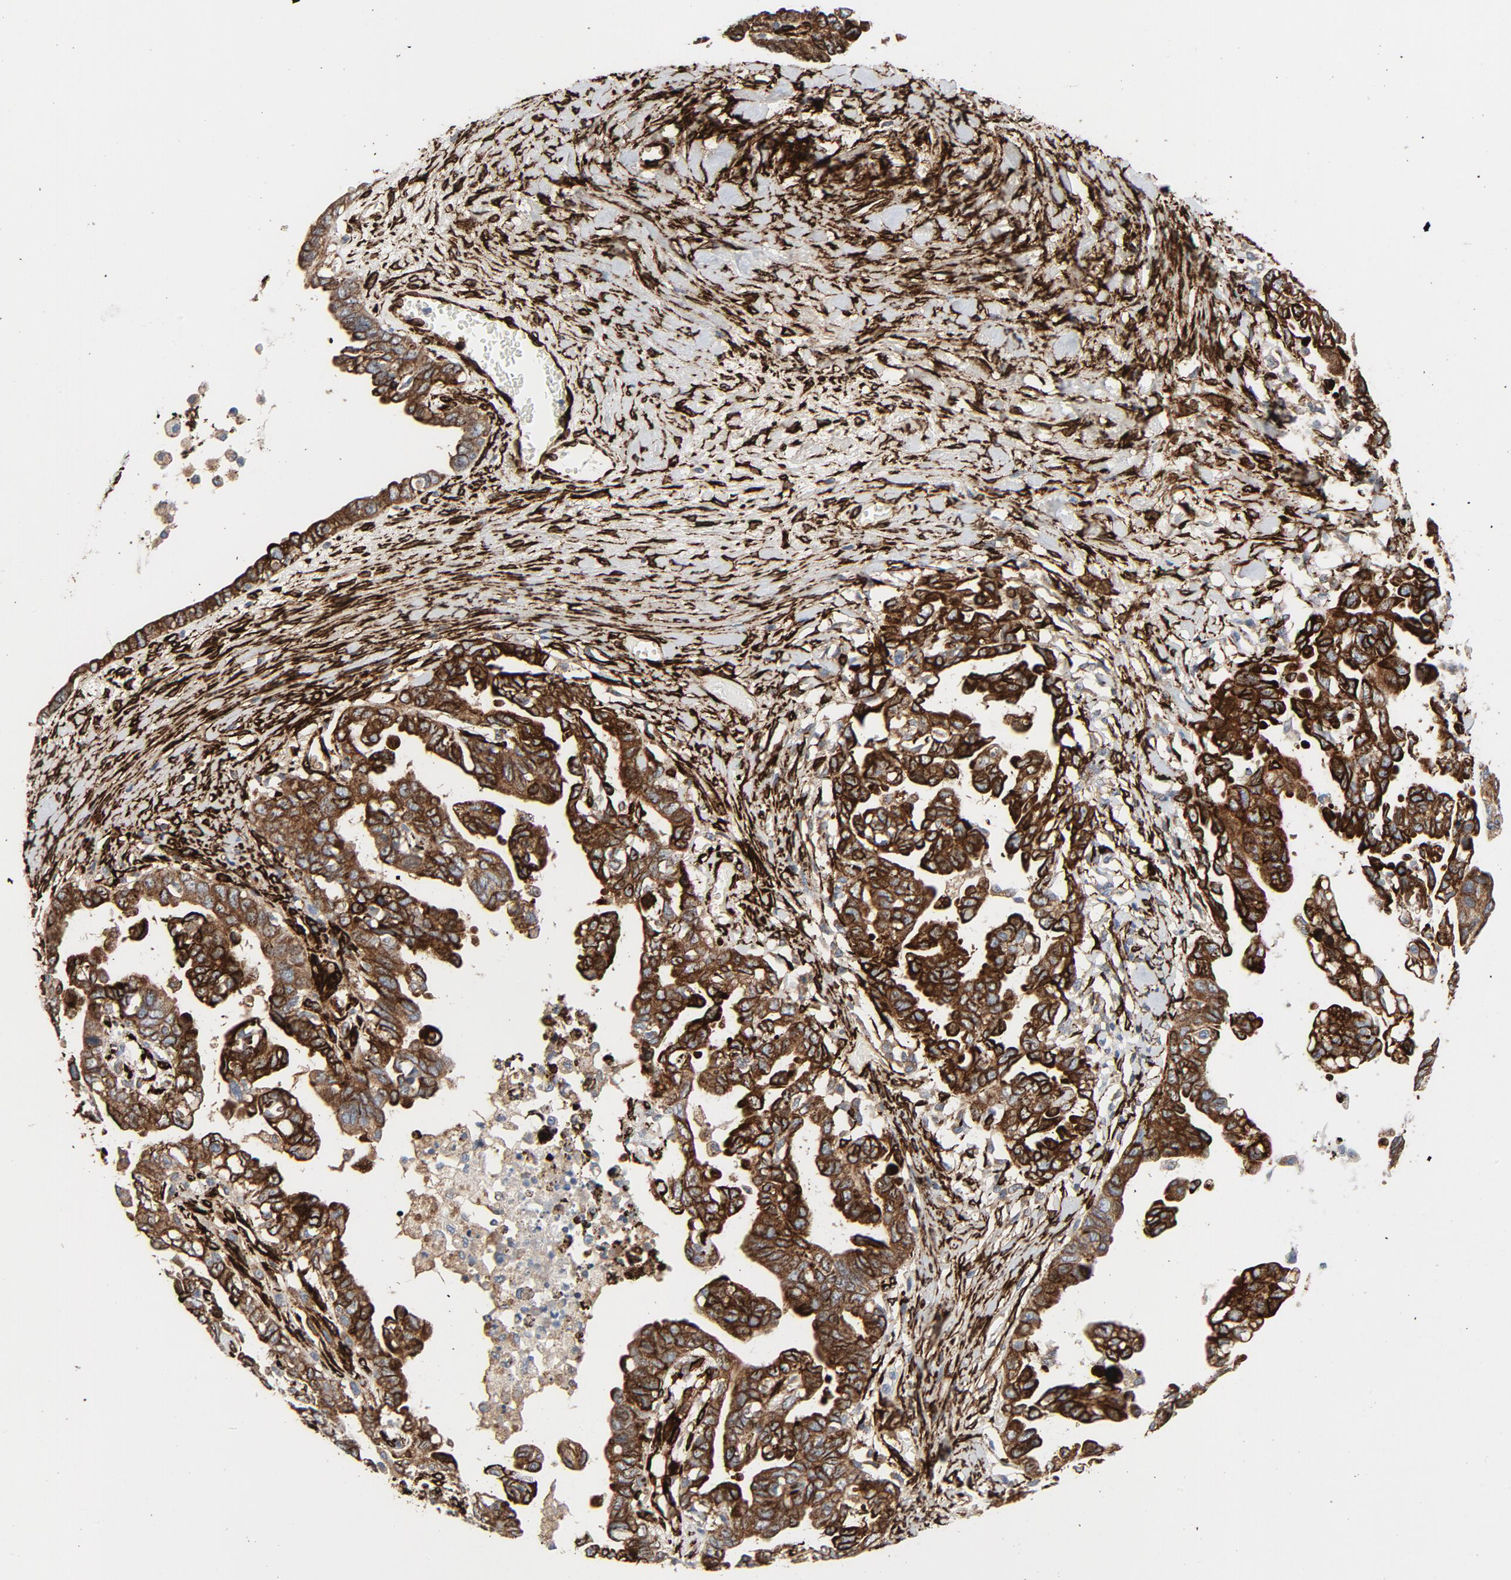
{"staining": {"intensity": "strong", "quantity": ">75%", "location": "cytoplasmic/membranous"}, "tissue": "ovarian cancer", "cell_type": "Tumor cells", "image_type": "cancer", "snomed": [{"axis": "morphology", "description": "Cystadenocarcinoma, mucinous, NOS"}, {"axis": "topography", "description": "Ovary"}], "caption": "Immunohistochemistry (IHC) (DAB) staining of ovarian mucinous cystadenocarcinoma shows strong cytoplasmic/membranous protein positivity in approximately >75% of tumor cells.", "gene": "SERPINH1", "patient": {"sex": "female", "age": 39}}